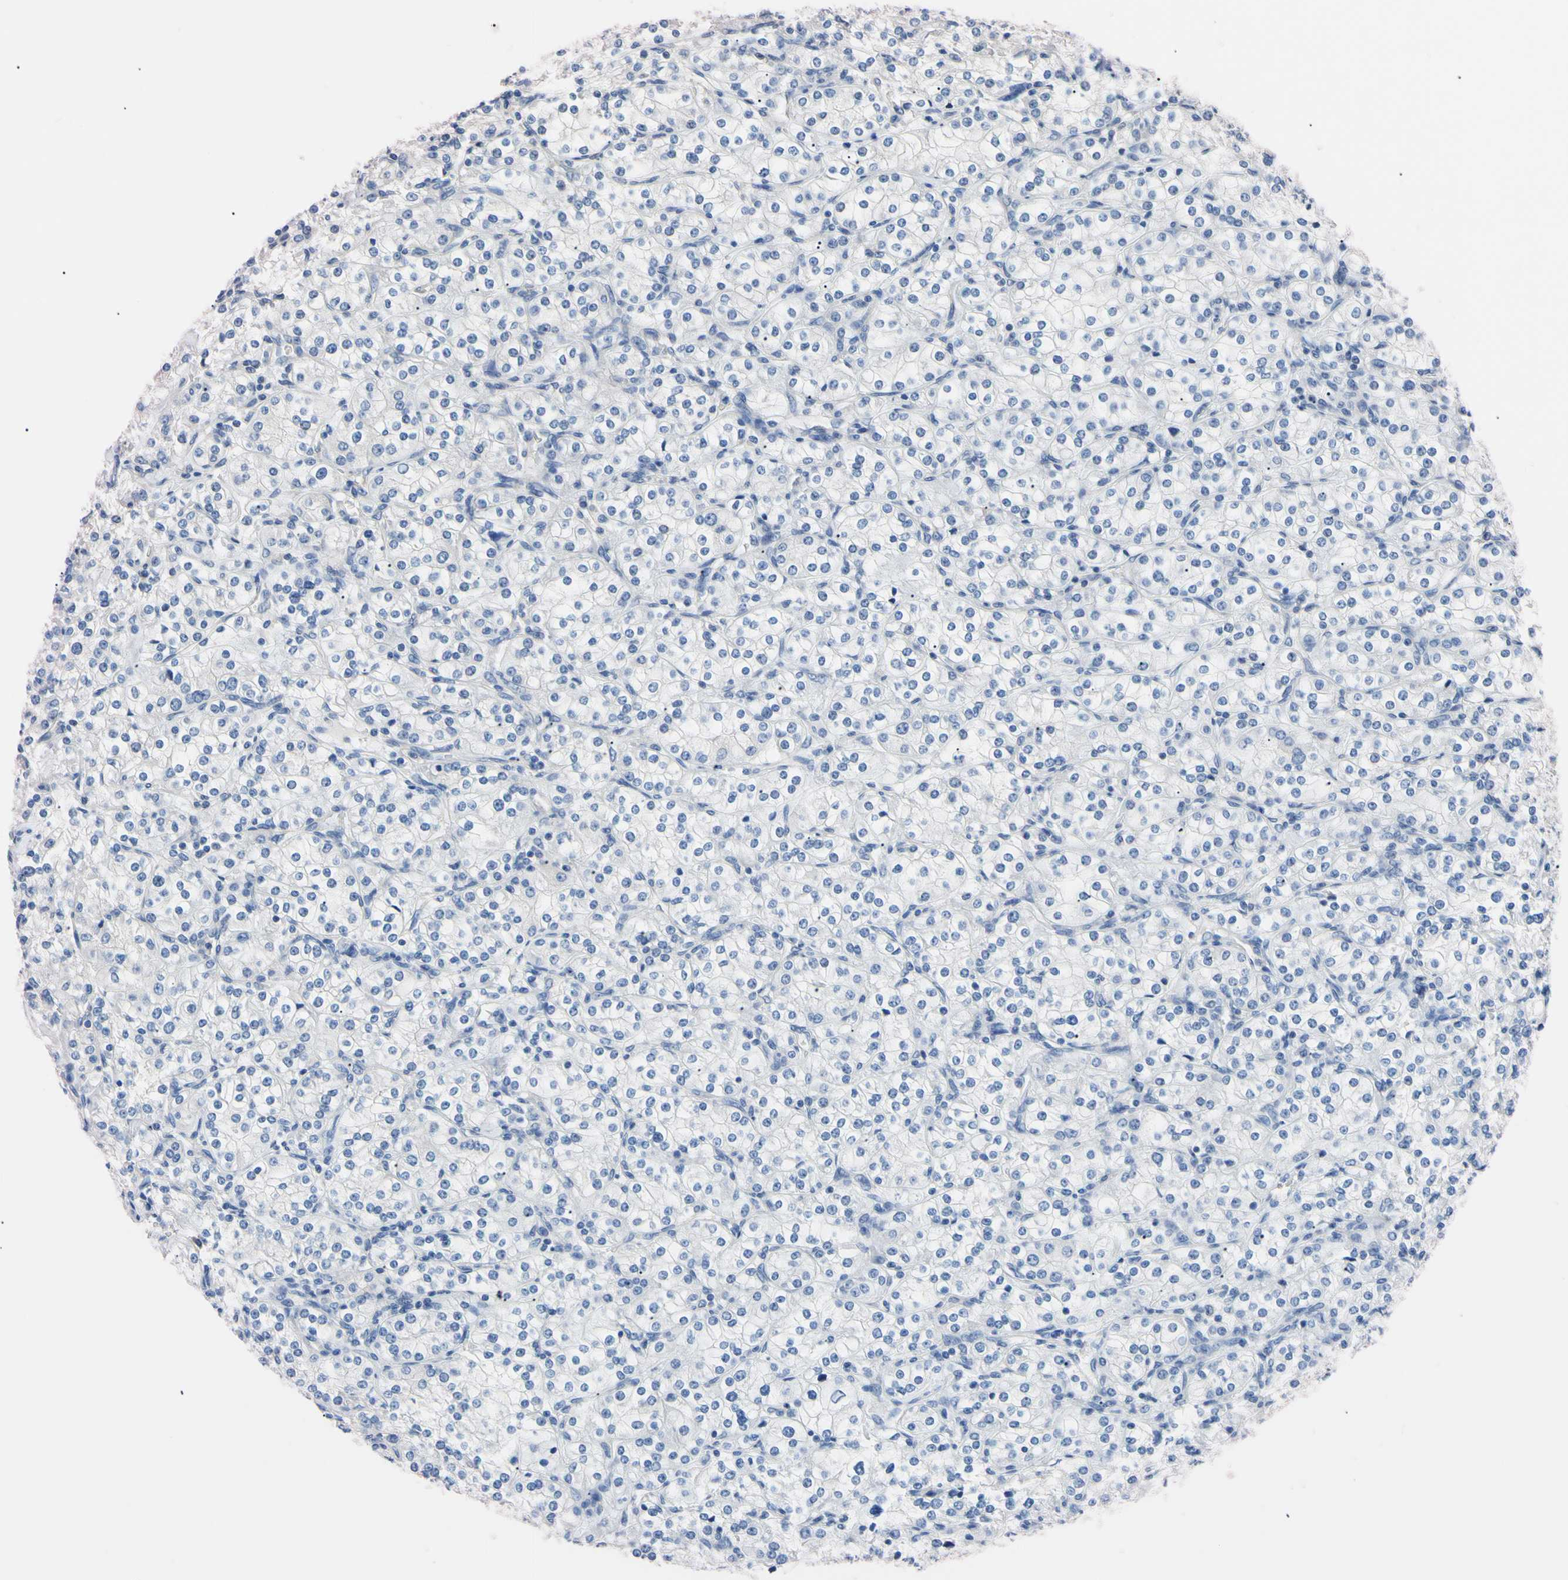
{"staining": {"intensity": "negative", "quantity": "none", "location": "none"}, "tissue": "renal cancer", "cell_type": "Tumor cells", "image_type": "cancer", "snomed": [{"axis": "morphology", "description": "Adenocarcinoma, NOS"}, {"axis": "topography", "description": "Kidney"}], "caption": "Human renal adenocarcinoma stained for a protein using IHC demonstrates no positivity in tumor cells.", "gene": "RARS1", "patient": {"sex": "male", "age": 77}}